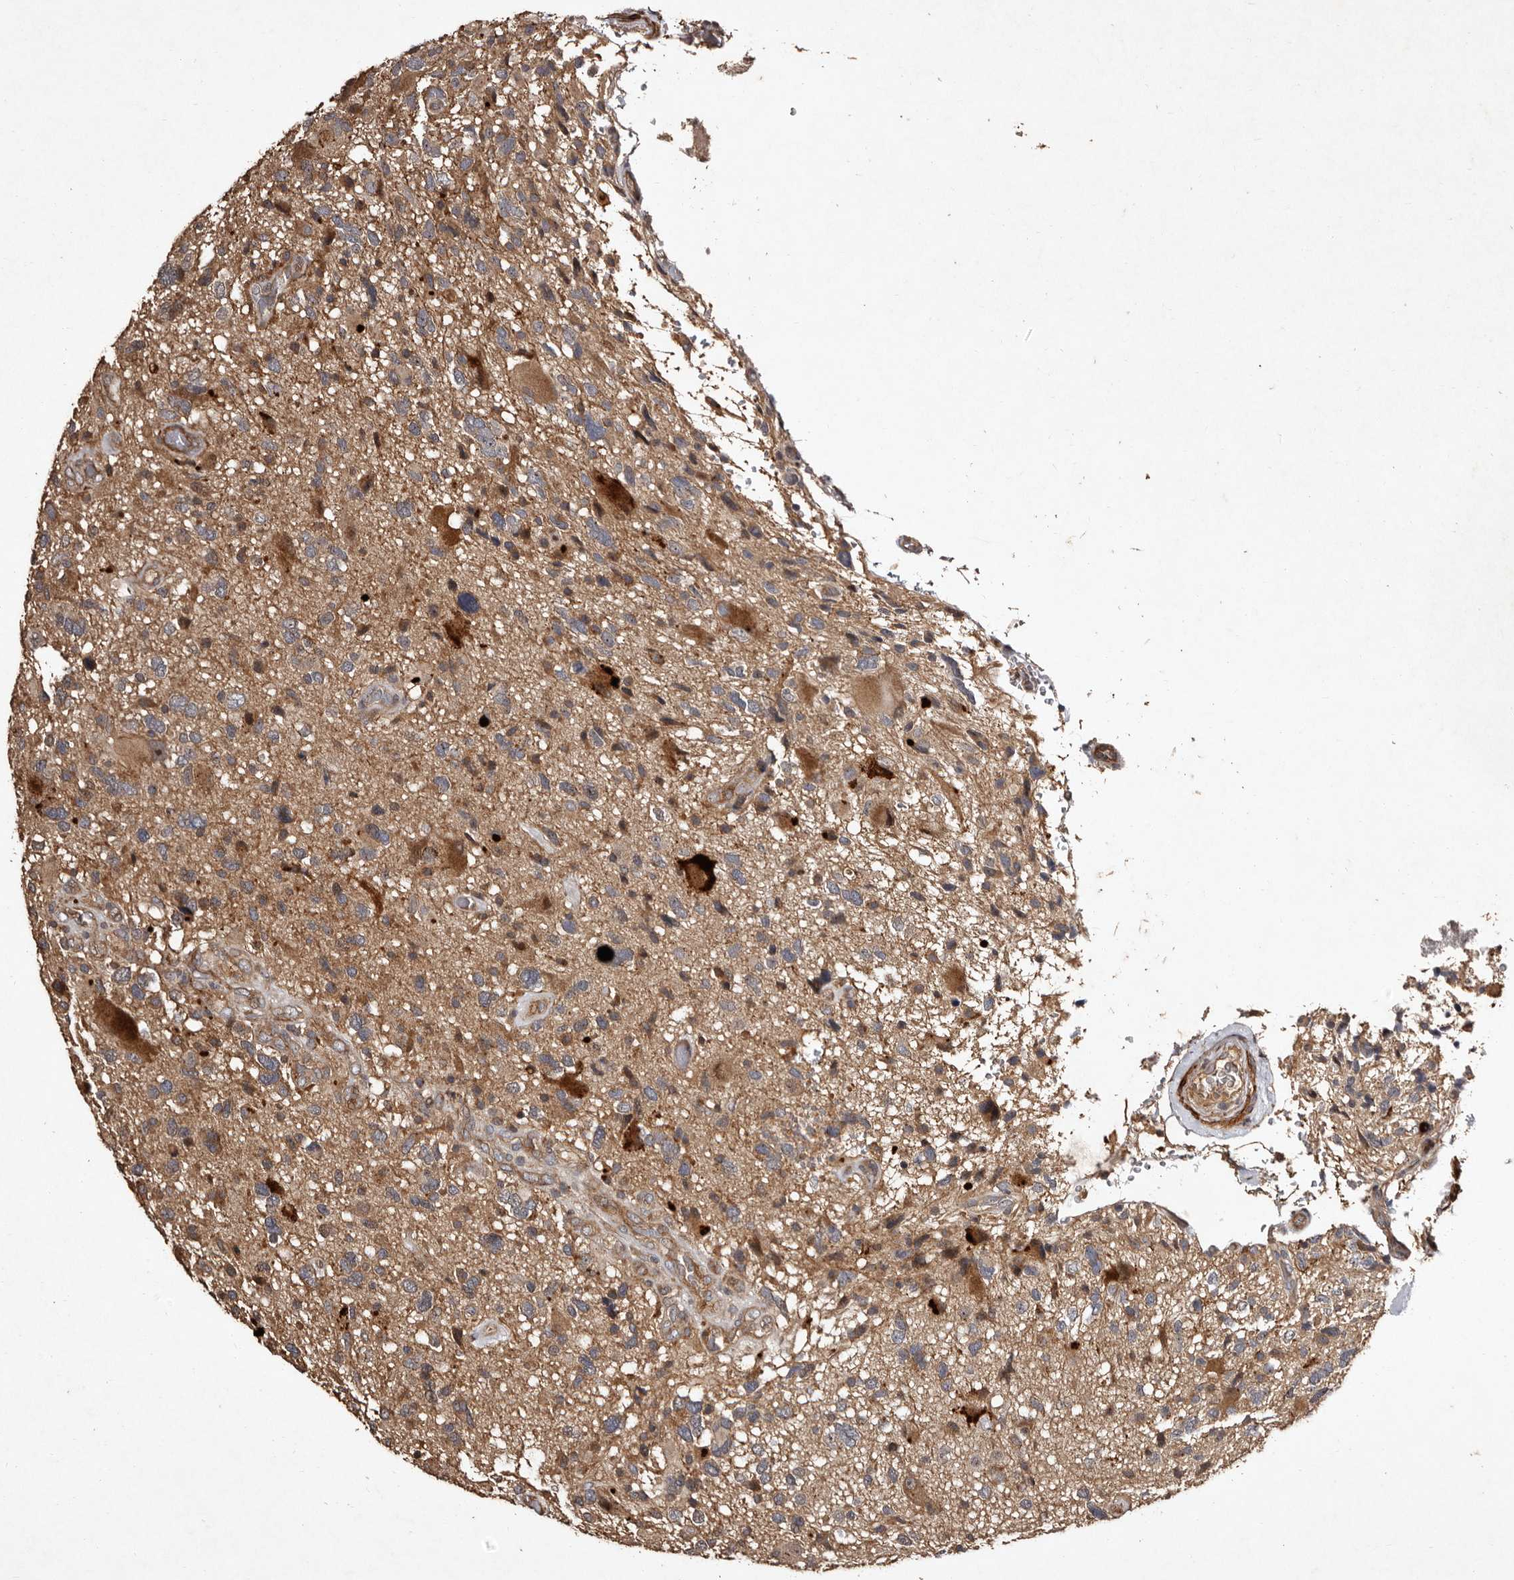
{"staining": {"intensity": "weak", "quantity": "<25%", "location": "cytoplasmic/membranous"}, "tissue": "glioma", "cell_type": "Tumor cells", "image_type": "cancer", "snomed": [{"axis": "morphology", "description": "Glioma, malignant, High grade"}, {"axis": "topography", "description": "Brain"}], "caption": "The photomicrograph reveals no staining of tumor cells in glioma.", "gene": "PRKD3", "patient": {"sex": "male", "age": 33}}